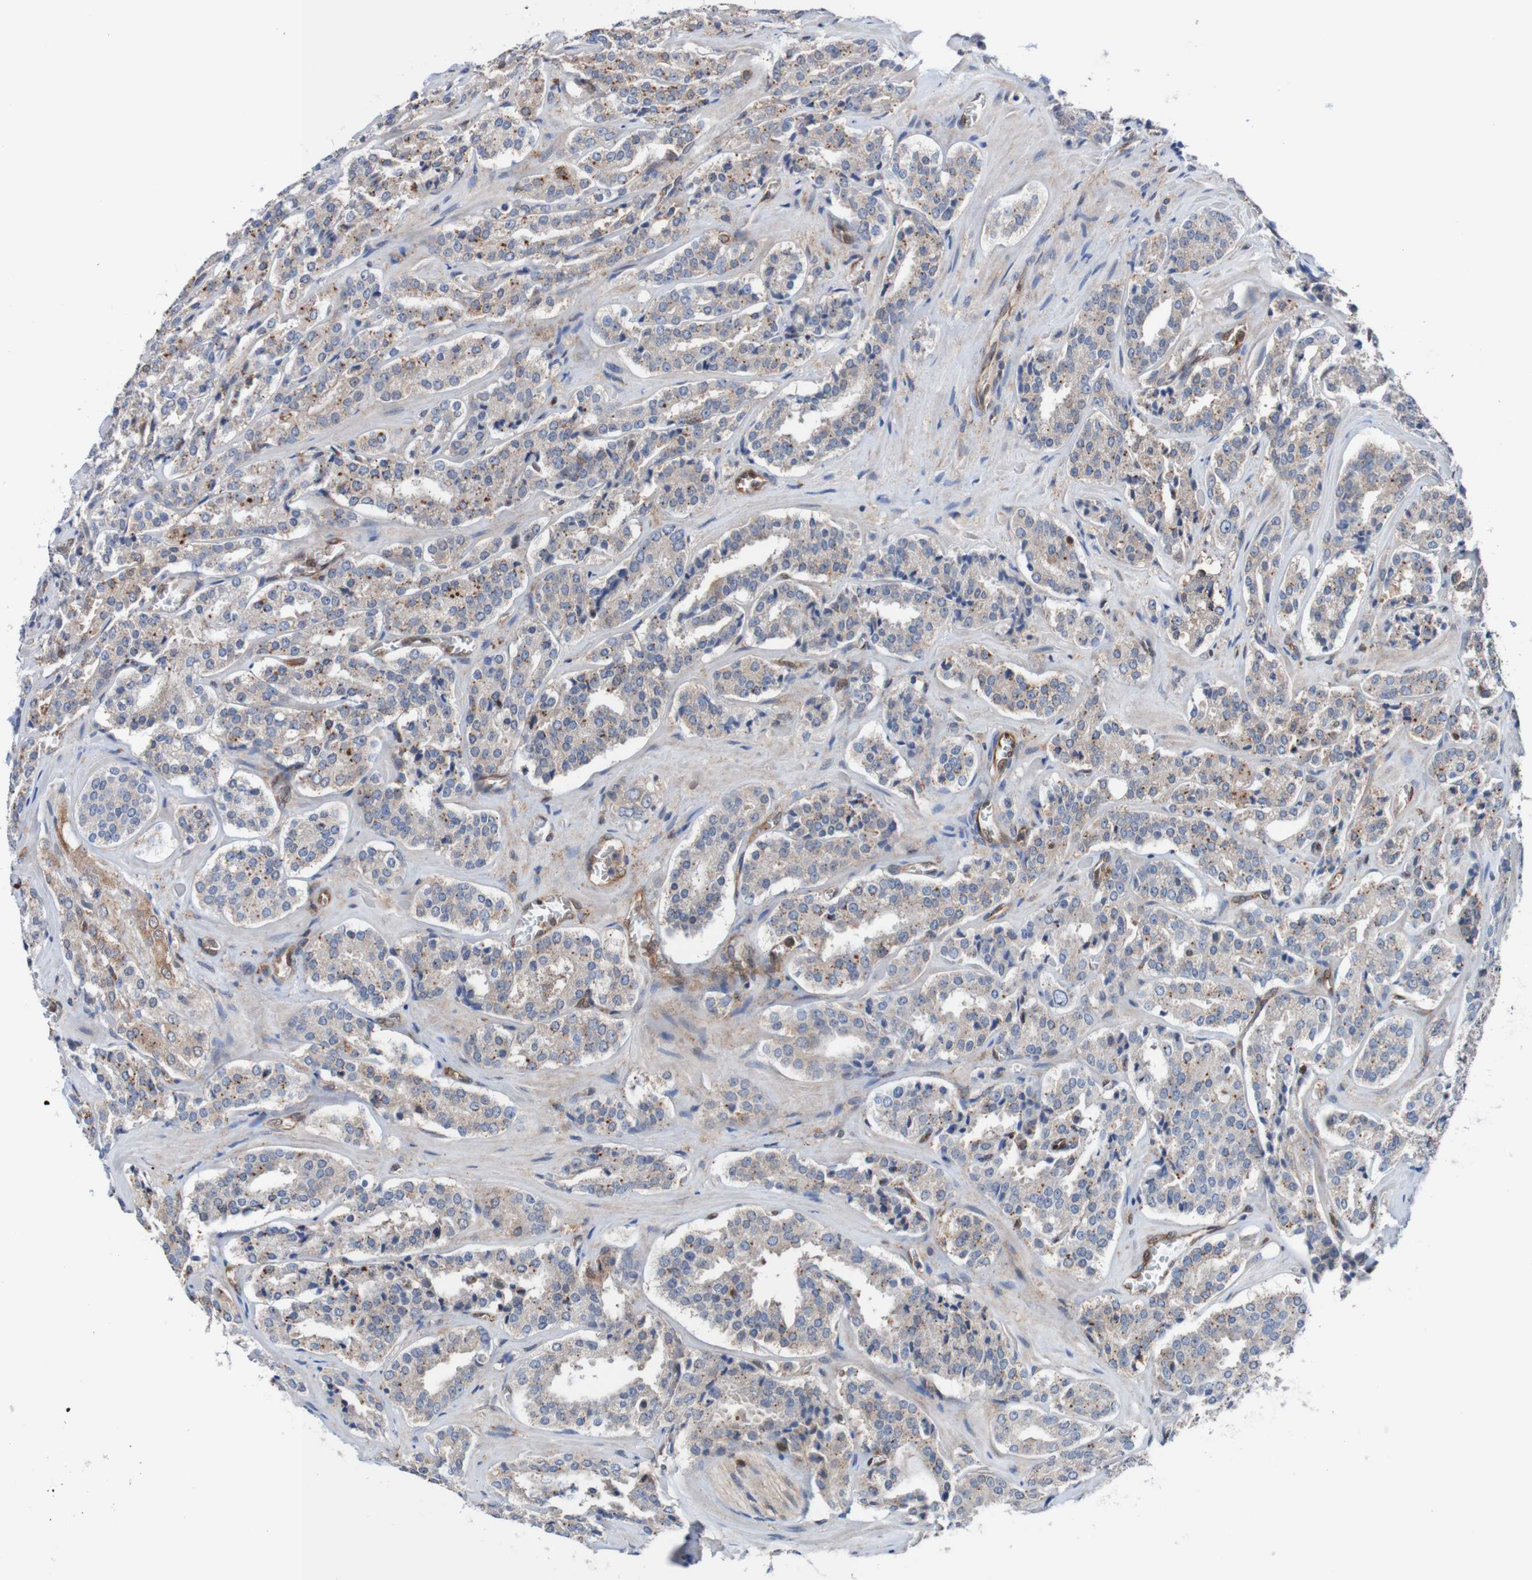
{"staining": {"intensity": "negative", "quantity": "none", "location": "none"}, "tissue": "prostate cancer", "cell_type": "Tumor cells", "image_type": "cancer", "snomed": [{"axis": "morphology", "description": "Adenocarcinoma, High grade"}, {"axis": "topography", "description": "Prostate"}], "caption": "Immunohistochemistry (IHC) photomicrograph of neoplastic tissue: human prostate high-grade adenocarcinoma stained with DAB reveals no significant protein expression in tumor cells.", "gene": "RIGI", "patient": {"sex": "male", "age": 60}}